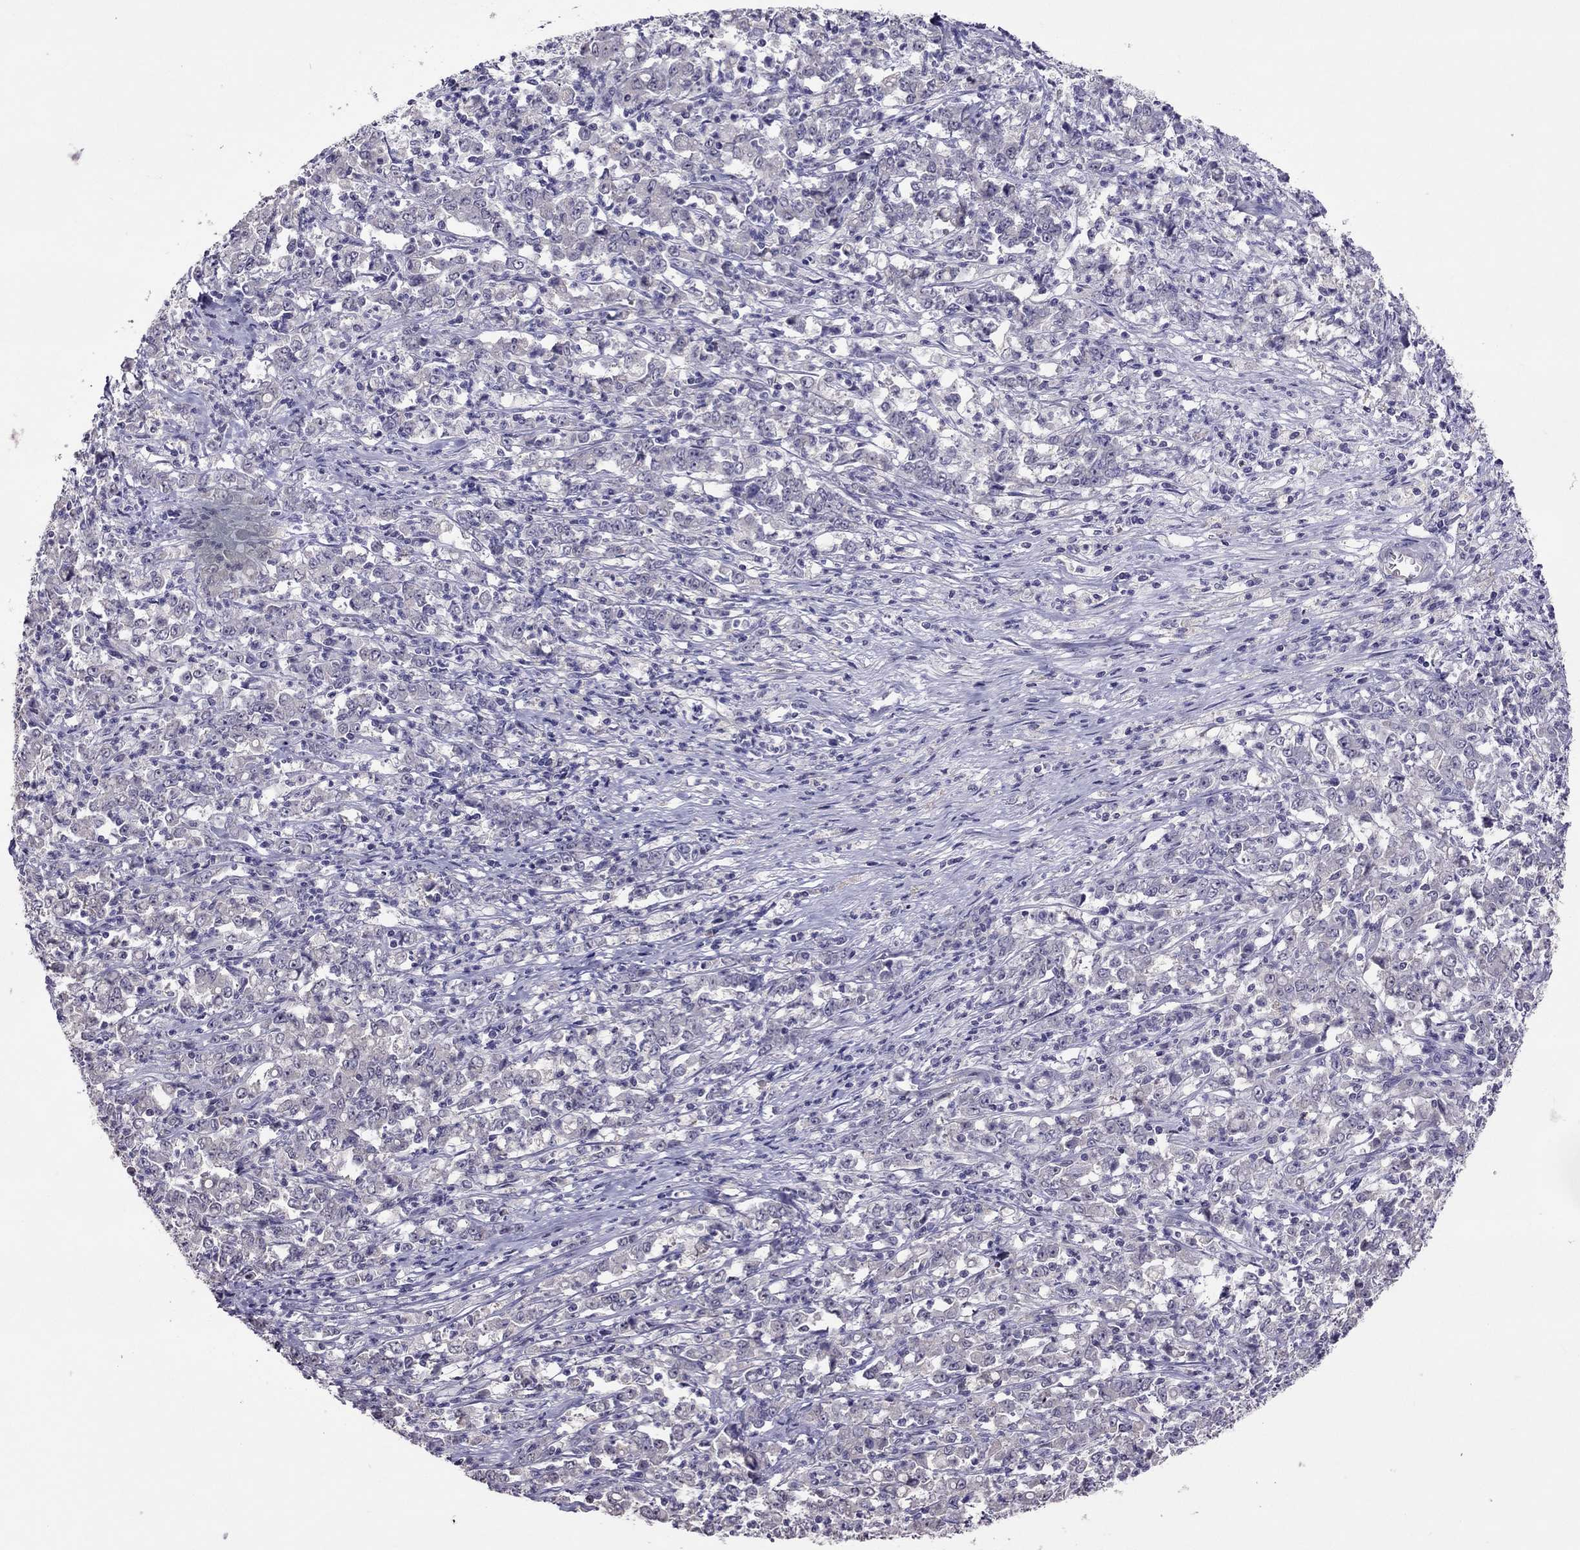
{"staining": {"intensity": "negative", "quantity": "none", "location": "none"}, "tissue": "stomach cancer", "cell_type": "Tumor cells", "image_type": "cancer", "snomed": [{"axis": "morphology", "description": "Adenocarcinoma, NOS"}, {"axis": "topography", "description": "Stomach, lower"}], "caption": "Immunohistochemistry (IHC) micrograph of stomach cancer (adenocarcinoma) stained for a protein (brown), which reveals no expression in tumor cells.", "gene": "LRRC46", "patient": {"sex": "female", "age": 71}}